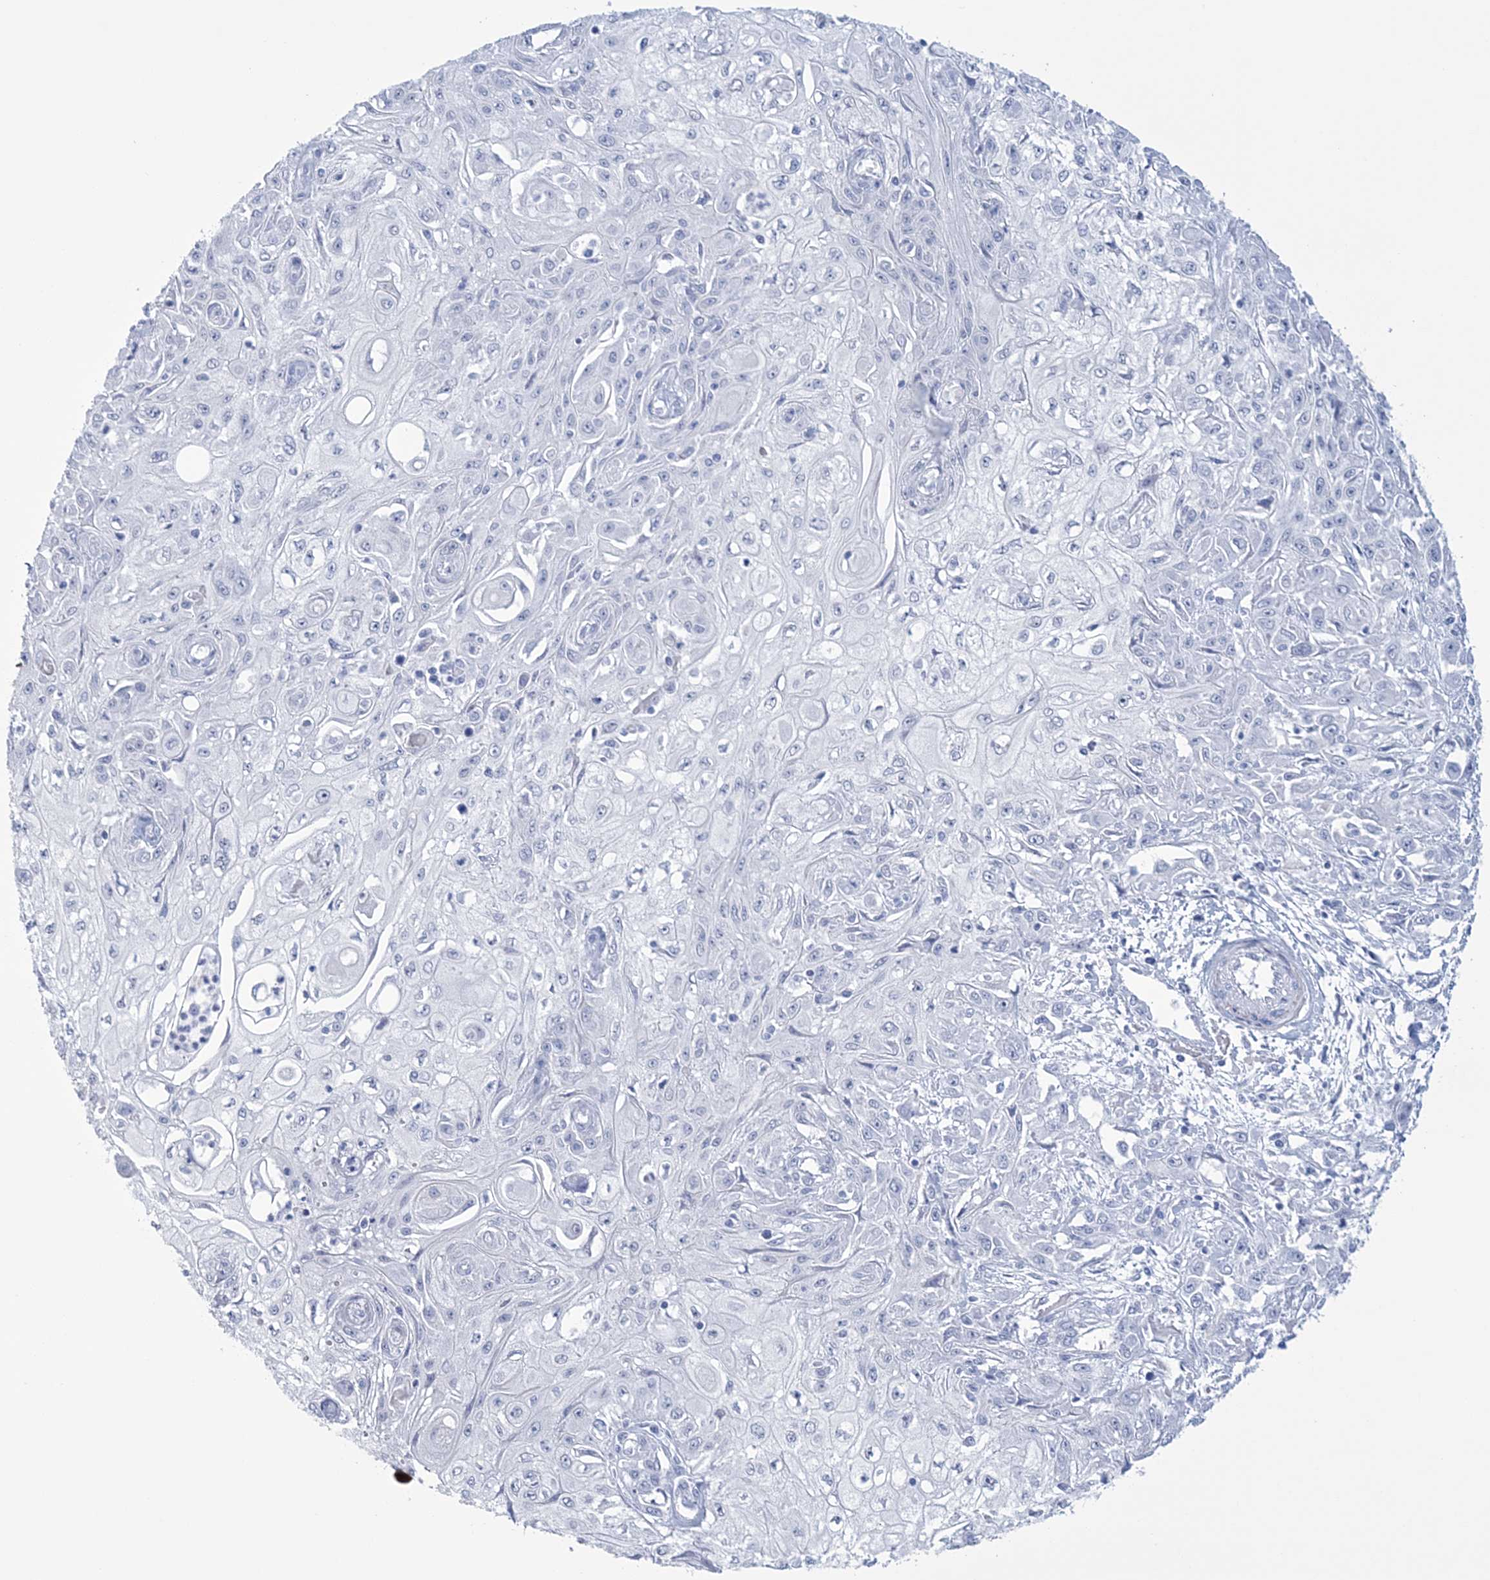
{"staining": {"intensity": "negative", "quantity": "none", "location": "none"}, "tissue": "skin cancer", "cell_type": "Tumor cells", "image_type": "cancer", "snomed": [{"axis": "morphology", "description": "Squamous cell carcinoma, NOS"}, {"axis": "morphology", "description": "Squamous cell carcinoma, metastatic, NOS"}, {"axis": "topography", "description": "Skin"}, {"axis": "topography", "description": "Lymph node"}], "caption": "Tumor cells are negative for protein expression in human squamous cell carcinoma (skin). (DAB (3,3'-diaminobenzidine) immunohistochemistry visualized using brightfield microscopy, high magnification).", "gene": "DPCD", "patient": {"sex": "male", "age": 75}}